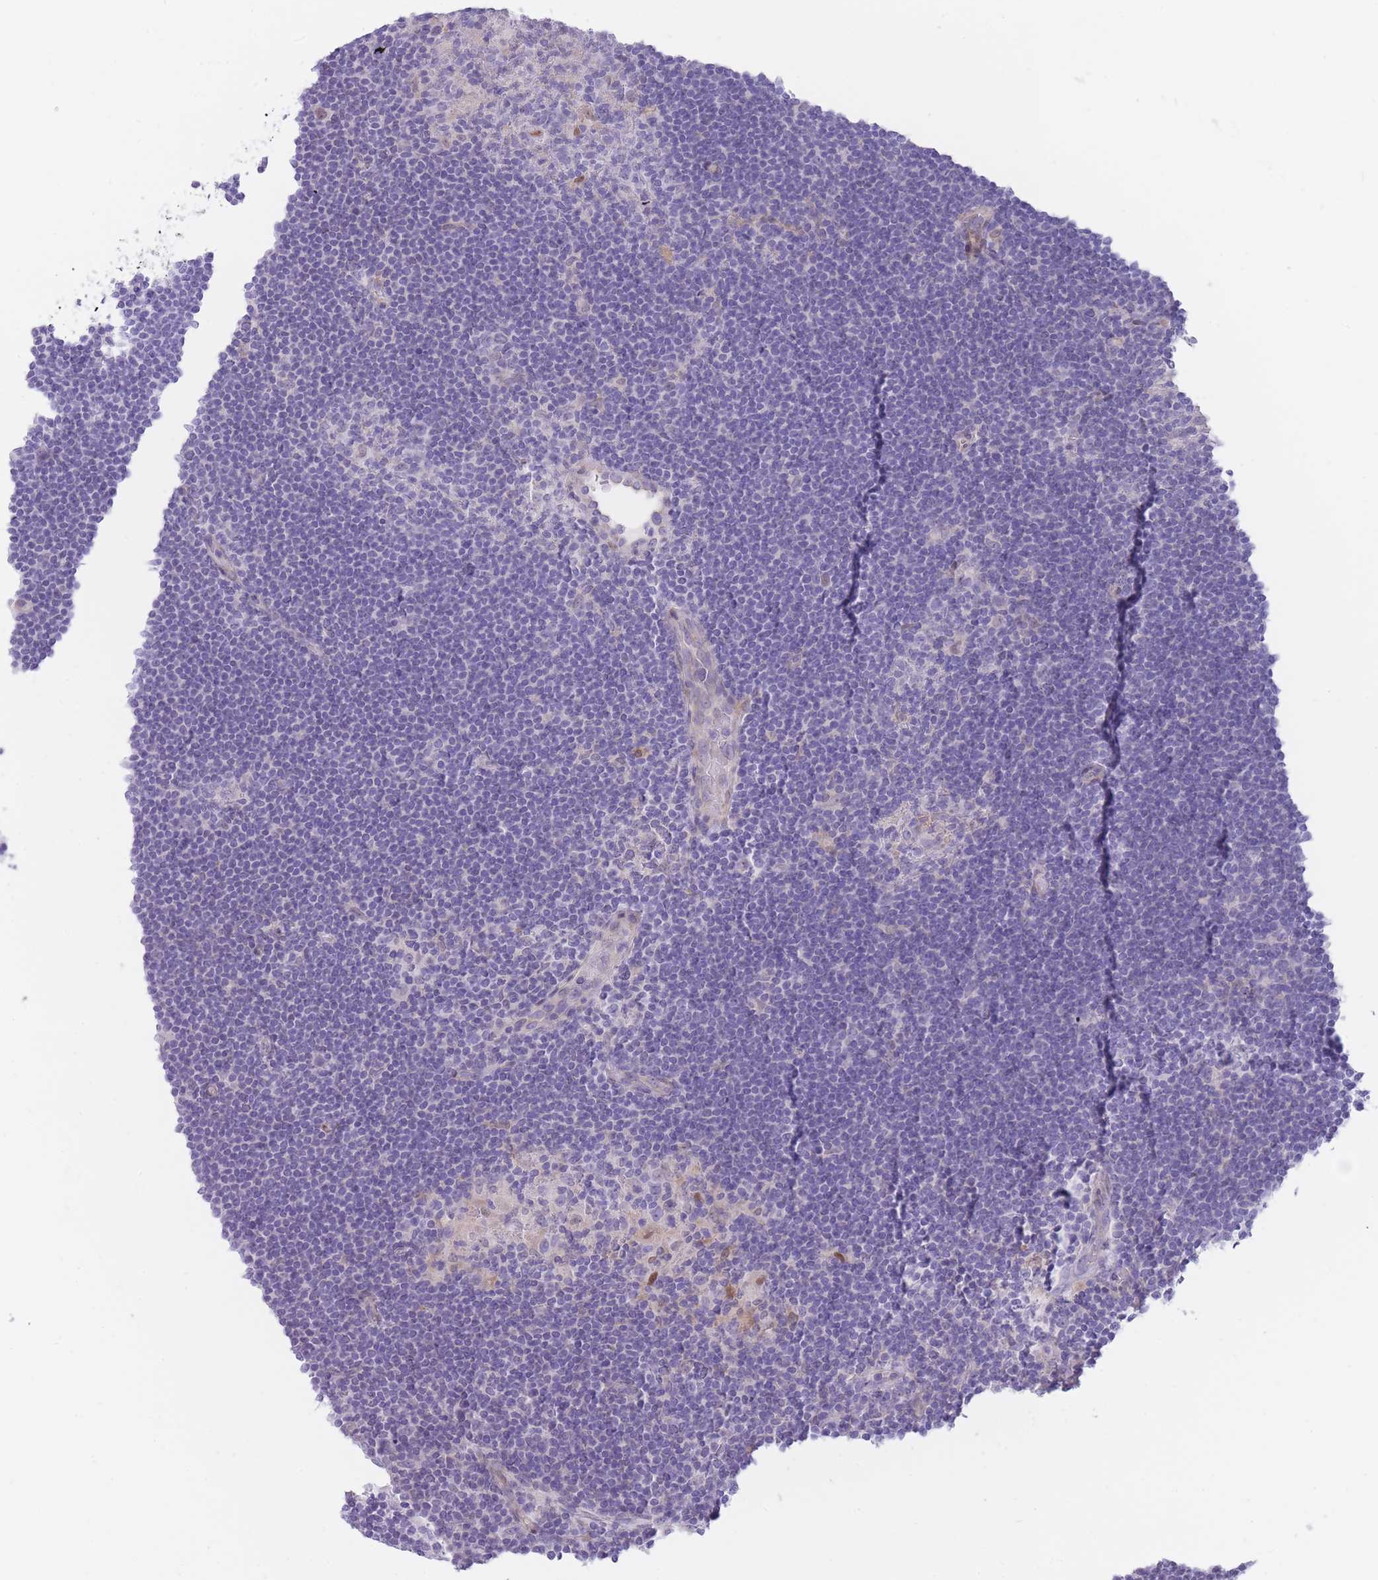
{"staining": {"intensity": "negative", "quantity": "none", "location": "none"}, "tissue": "lymphoma", "cell_type": "Tumor cells", "image_type": "cancer", "snomed": [{"axis": "morphology", "description": "Hodgkin's disease, NOS"}, {"axis": "topography", "description": "Lymph node"}], "caption": "The IHC image has no significant staining in tumor cells of Hodgkin's disease tissue.", "gene": "OR11H12", "patient": {"sex": "female", "age": 57}}